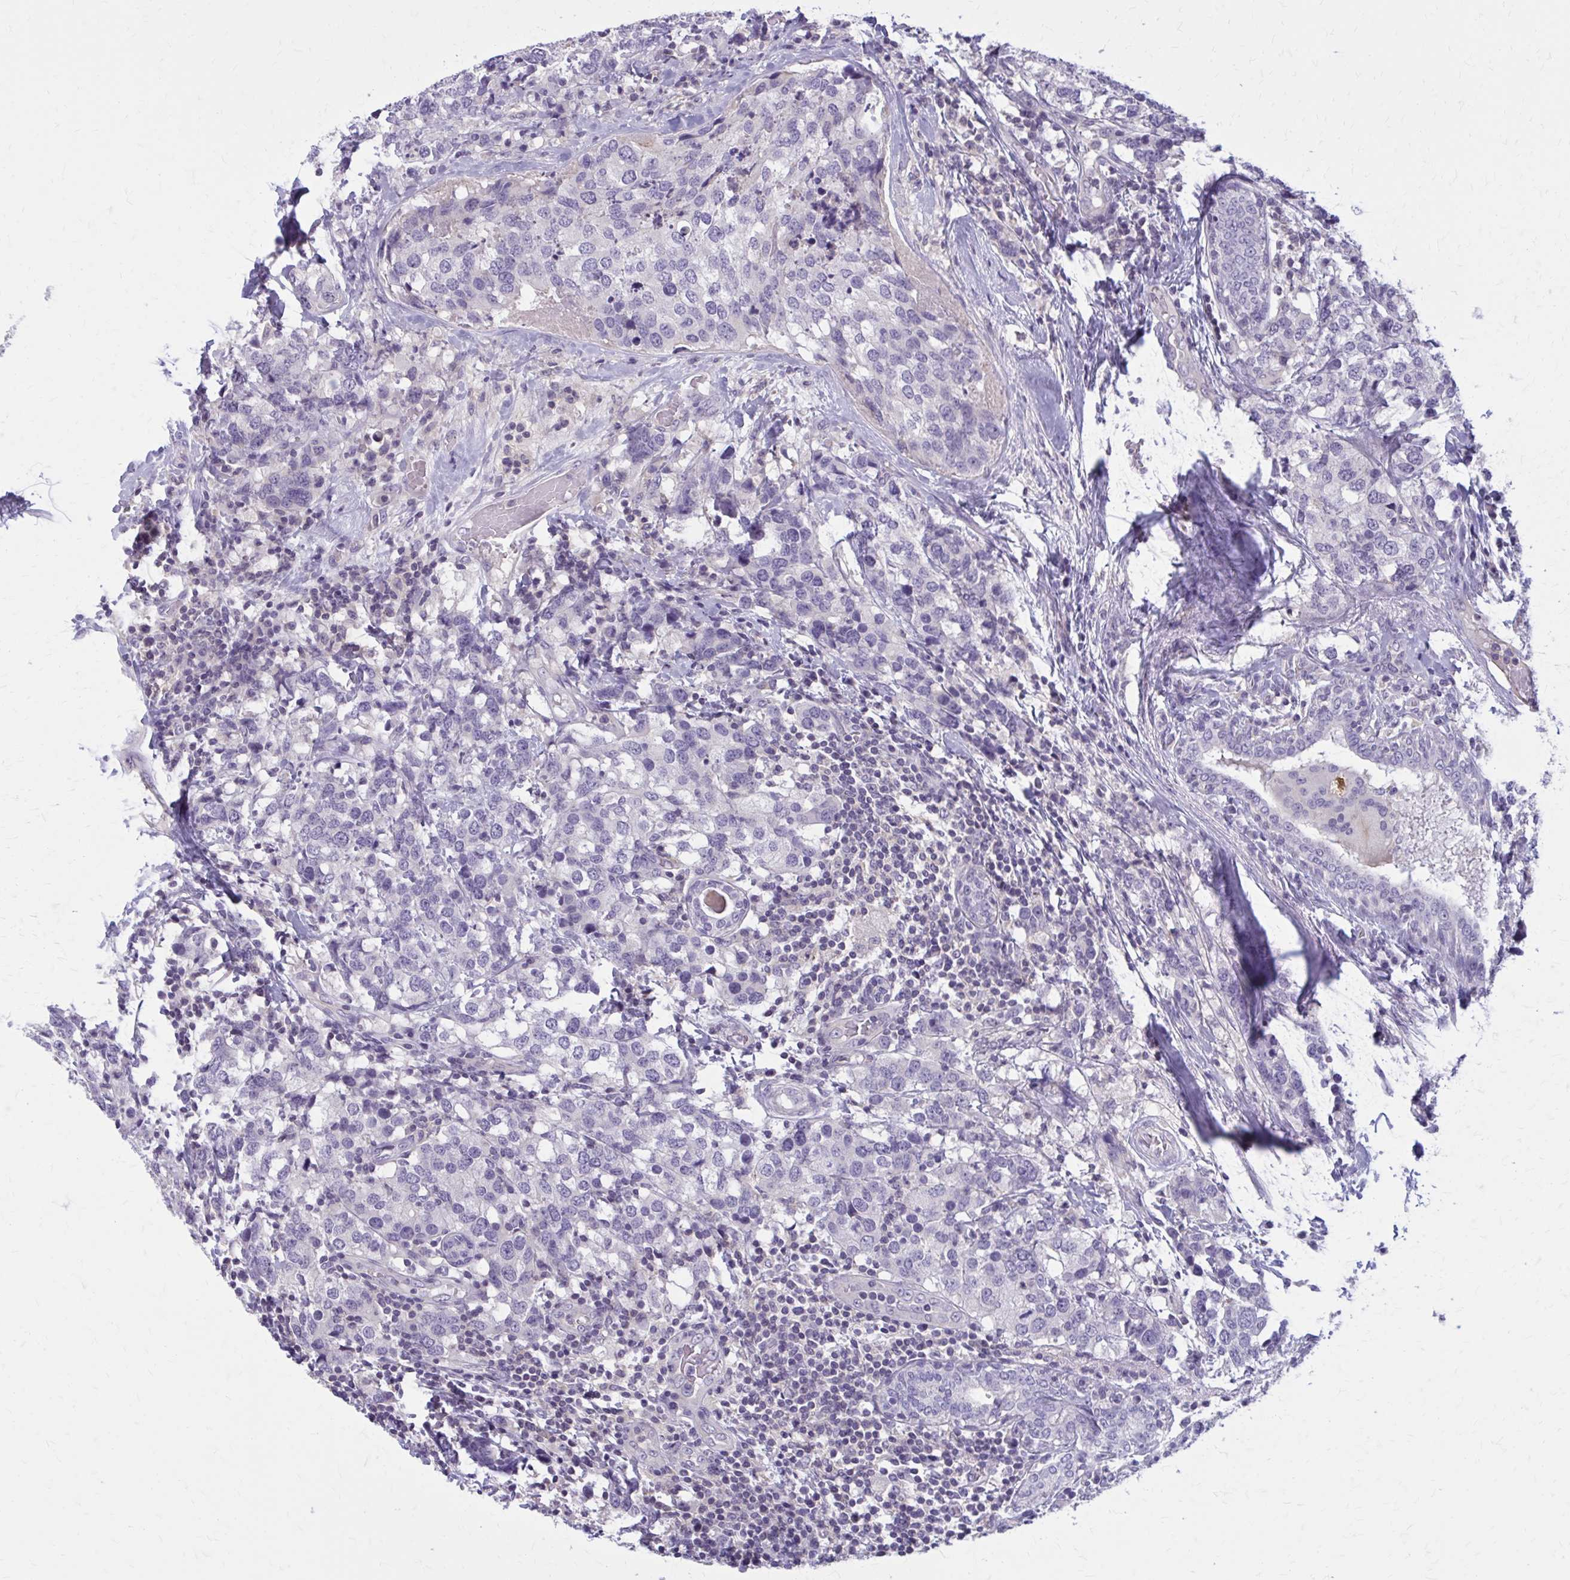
{"staining": {"intensity": "negative", "quantity": "none", "location": "none"}, "tissue": "breast cancer", "cell_type": "Tumor cells", "image_type": "cancer", "snomed": [{"axis": "morphology", "description": "Lobular carcinoma"}, {"axis": "topography", "description": "Breast"}], "caption": "Breast lobular carcinoma stained for a protein using immunohistochemistry (IHC) reveals no staining tumor cells.", "gene": "OR4A47", "patient": {"sex": "female", "age": 59}}